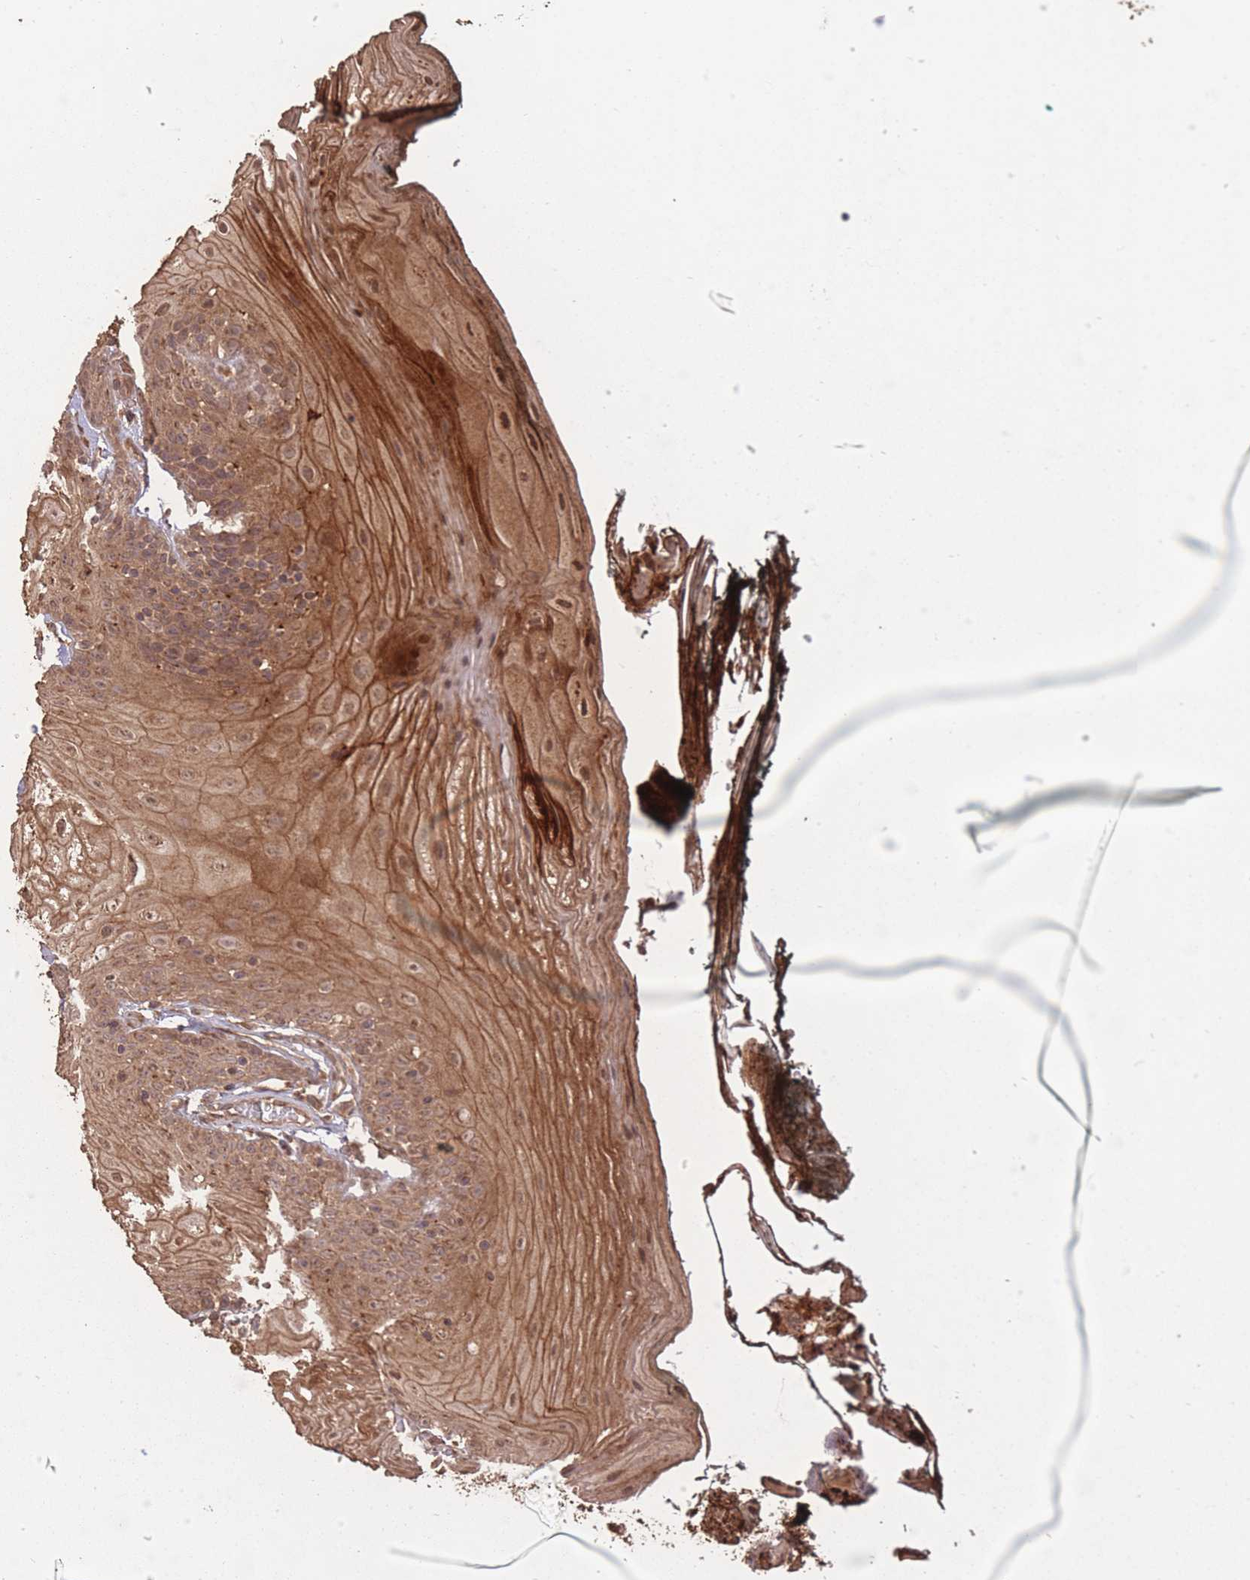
{"staining": {"intensity": "moderate", "quantity": ">75%", "location": "cytoplasmic/membranous,nuclear"}, "tissue": "oral mucosa", "cell_type": "Squamous epithelial cells", "image_type": "normal", "snomed": [{"axis": "morphology", "description": "Normal tissue, NOS"}, {"axis": "morphology", "description": "Squamous cell carcinoma, NOS"}, {"axis": "topography", "description": "Oral tissue"}, {"axis": "topography", "description": "Head-Neck"}], "caption": "A brown stain shows moderate cytoplasmic/membranous,nuclear expression of a protein in squamous epithelial cells of benign oral mucosa.", "gene": "ERBB3", "patient": {"sex": "female", "age": 81}}